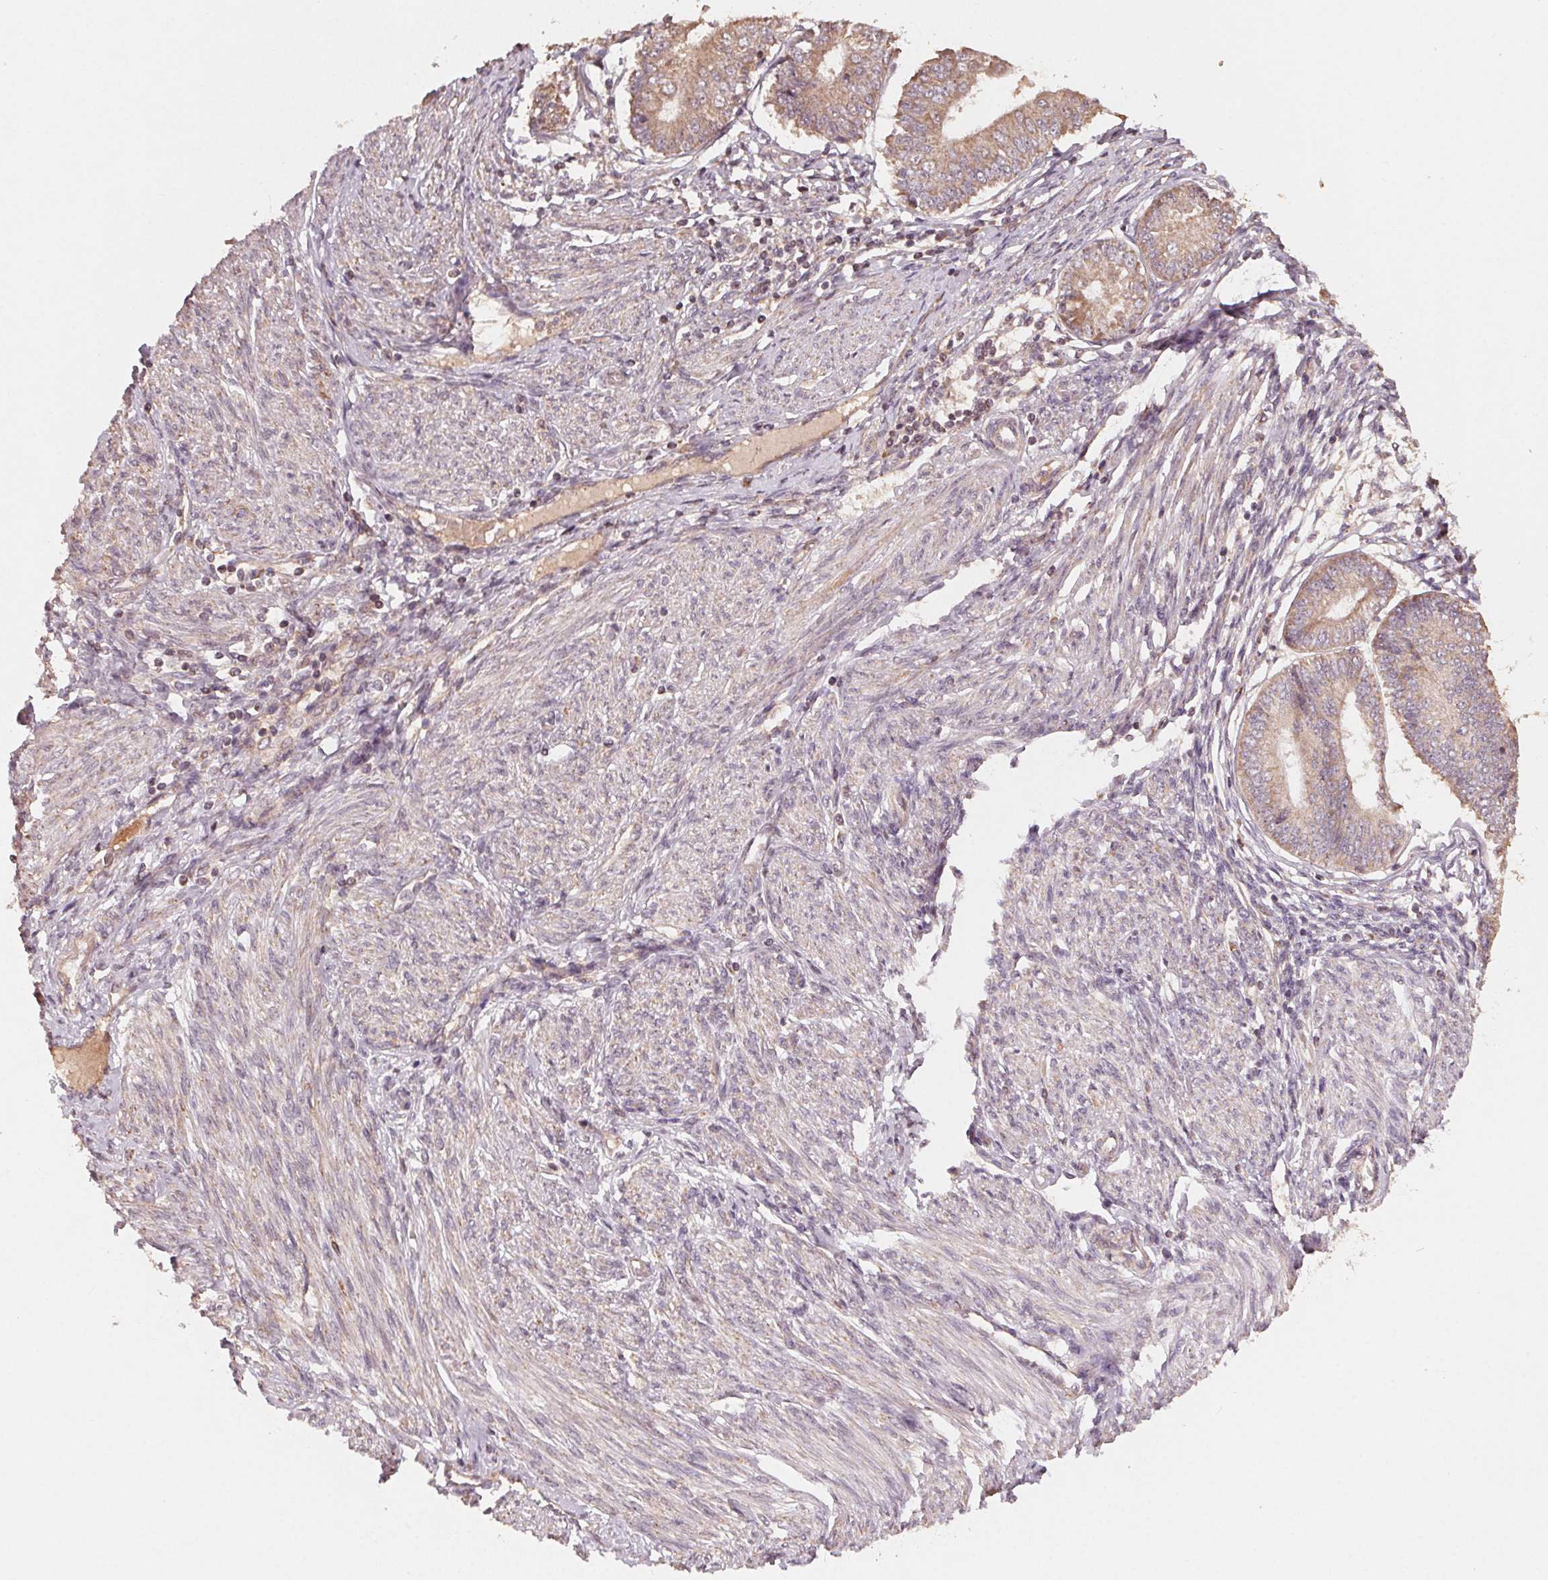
{"staining": {"intensity": "weak", "quantity": ">75%", "location": "cytoplasmic/membranous"}, "tissue": "endometrial cancer", "cell_type": "Tumor cells", "image_type": "cancer", "snomed": [{"axis": "morphology", "description": "Adenocarcinoma, NOS"}, {"axis": "topography", "description": "Endometrium"}], "caption": "The histopathology image exhibits immunohistochemical staining of endometrial cancer. There is weak cytoplasmic/membranous expression is present in about >75% of tumor cells. The protein of interest is shown in brown color, while the nuclei are stained blue.", "gene": "WBP2", "patient": {"sex": "female", "age": 68}}